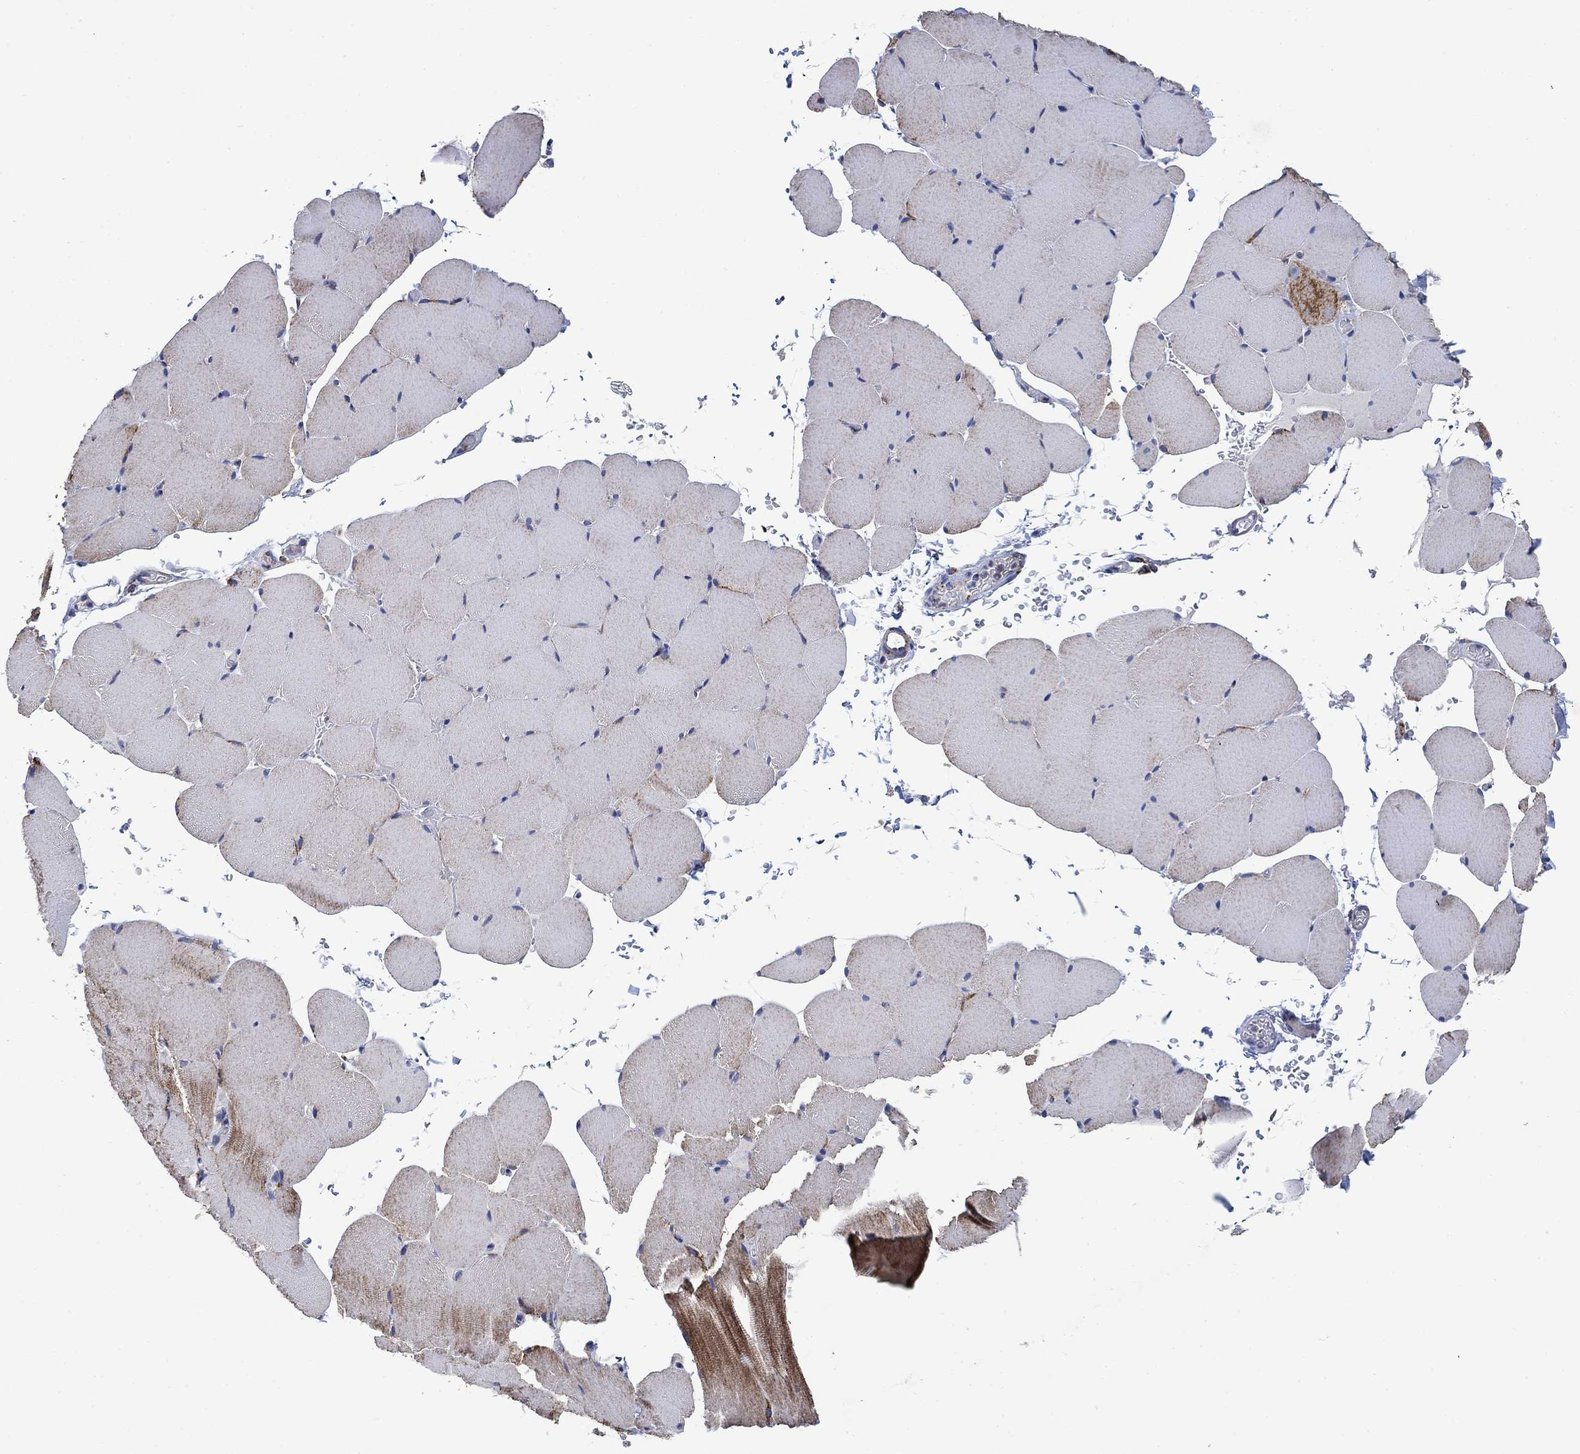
{"staining": {"intensity": "moderate", "quantity": "<25%", "location": "cytoplasmic/membranous"}, "tissue": "skeletal muscle", "cell_type": "Myocytes", "image_type": "normal", "snomed": [{"axis": "morphology", "description": "Normal tissue, NOS"}, {"axis": "topography", "description": "Skeletal muscle"}], "caption": "Moderate cytoplasmic/membranous expression for a protein is appreciated in about <25% of myocytes of unremarkable skeletal muscle using IHC.", "gene": "NDUFS3", "patient": {"sex": "female", "age": 37}}